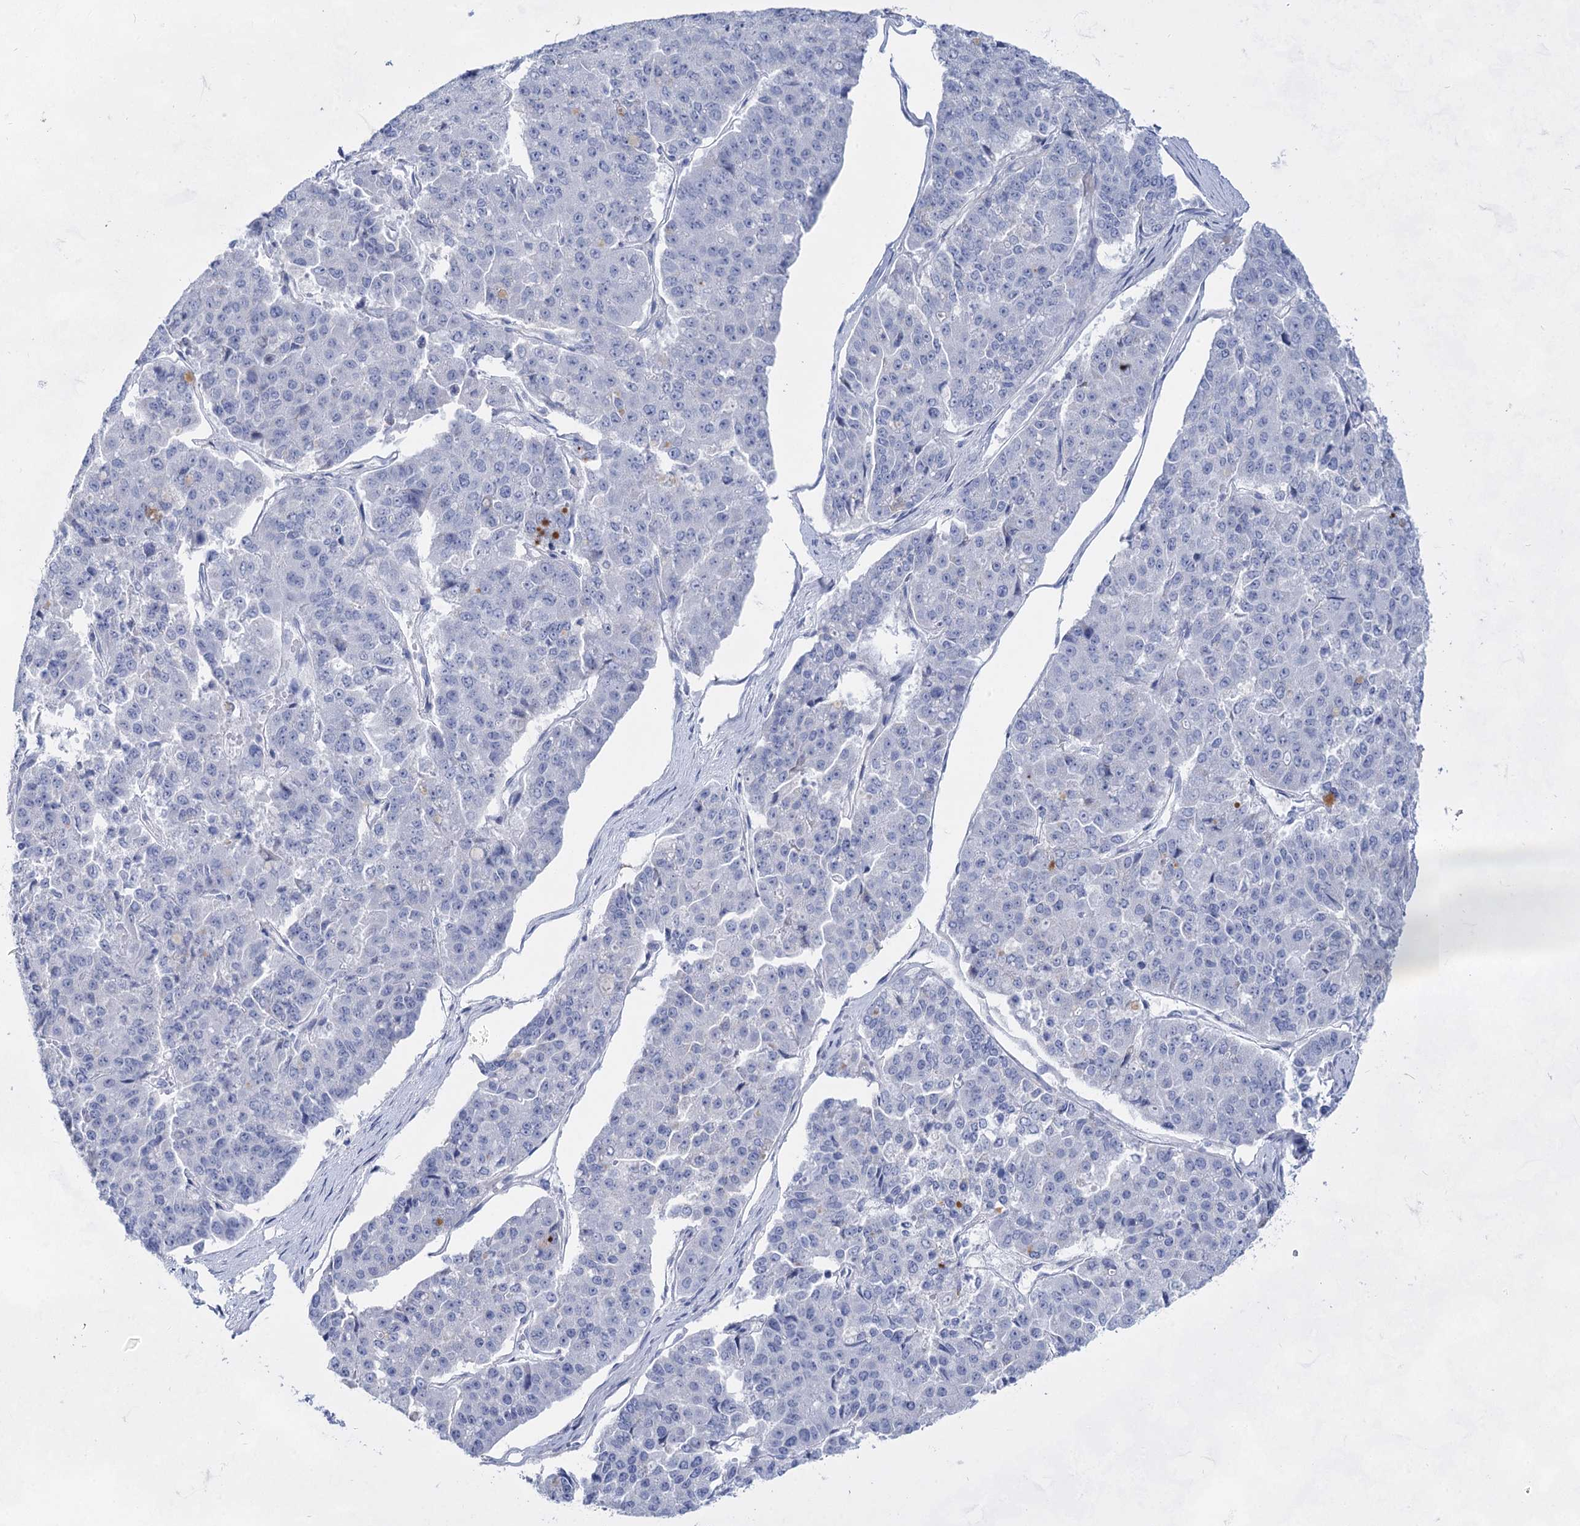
{"staining": {"intensity": "negative", "quantity": "none", "location": "none"}, "tissue": "pancreatic cancer", "cell_type": "Tumor cells", "image_type": "cancer", "snomed": [{"axis": "morphology", "description": "Adenocarcinoma, NOS"}, {"axis": "topography", "description": "Pancreas"}], "caption": "This is an IHC image of human pancreatic adenocarcinoma. There is no expression in tumor cells.", "gene": "ACRV1", "patient": {"sex": "male", "age": 50}}